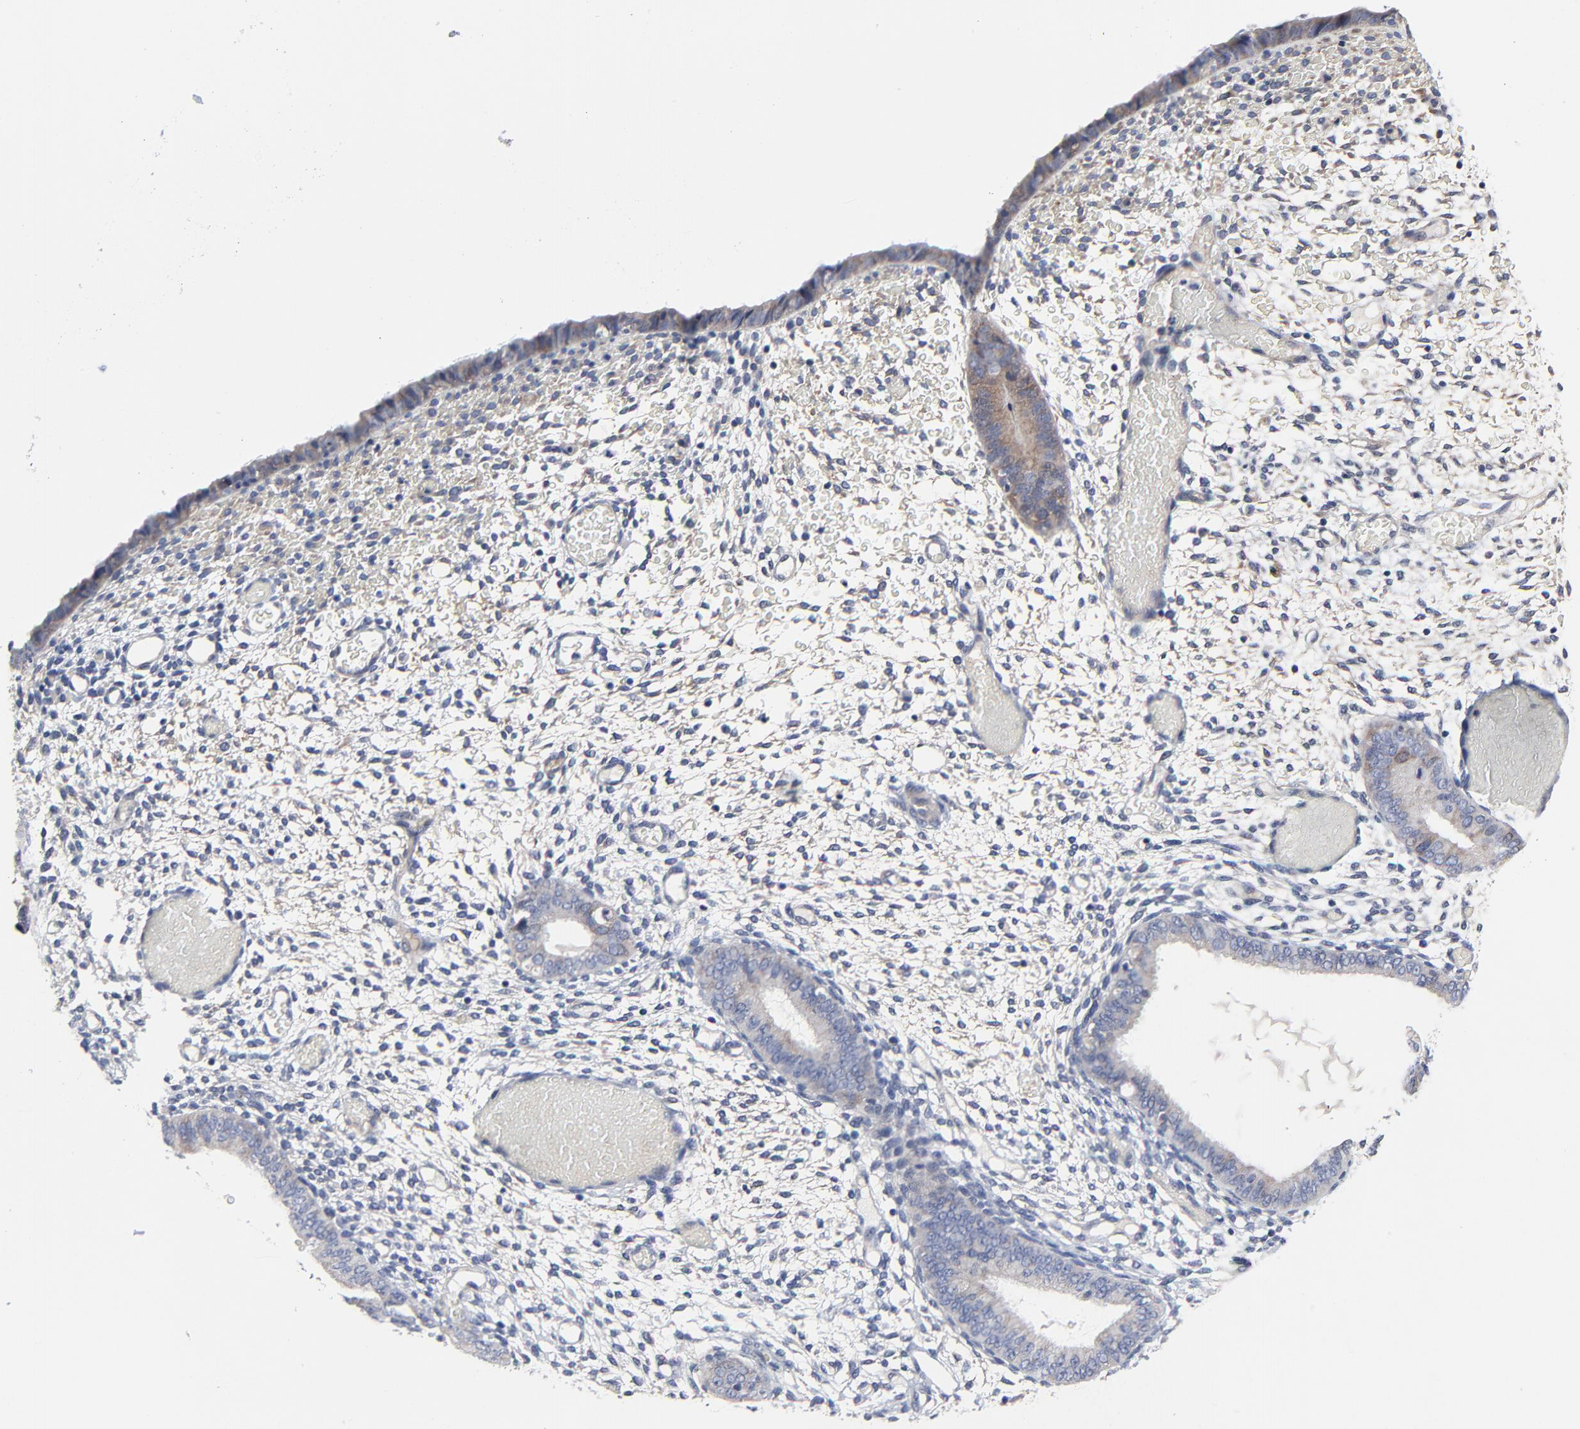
{"staining": {"intensity": "negative", "quantity": "none", "location": "none"}, "tissue": "endometrium", "cell_type": "Cells in endometrial stroma", "image_type": "normal", "snomed": [{"axis": "morphology", "description": "Normal tissue, NOS"}, {"axis": "topography", "description": "Endometrium"}], "caption": "Immunohistochemistry histopathology image of normal endometrium: human endometrium stained with DAB (3,3'-diaminobenzidine) reveals no significant protein staining in cells in endometrial stroma. (Stains: DAB (3,3'-diaminobenzidine) IHC with hematoxylin counter stain, Microscopy: brightfield microscopy at high magnification).", "gene": "NLGN3", "patient": {"sex": "female", "age": 42}}